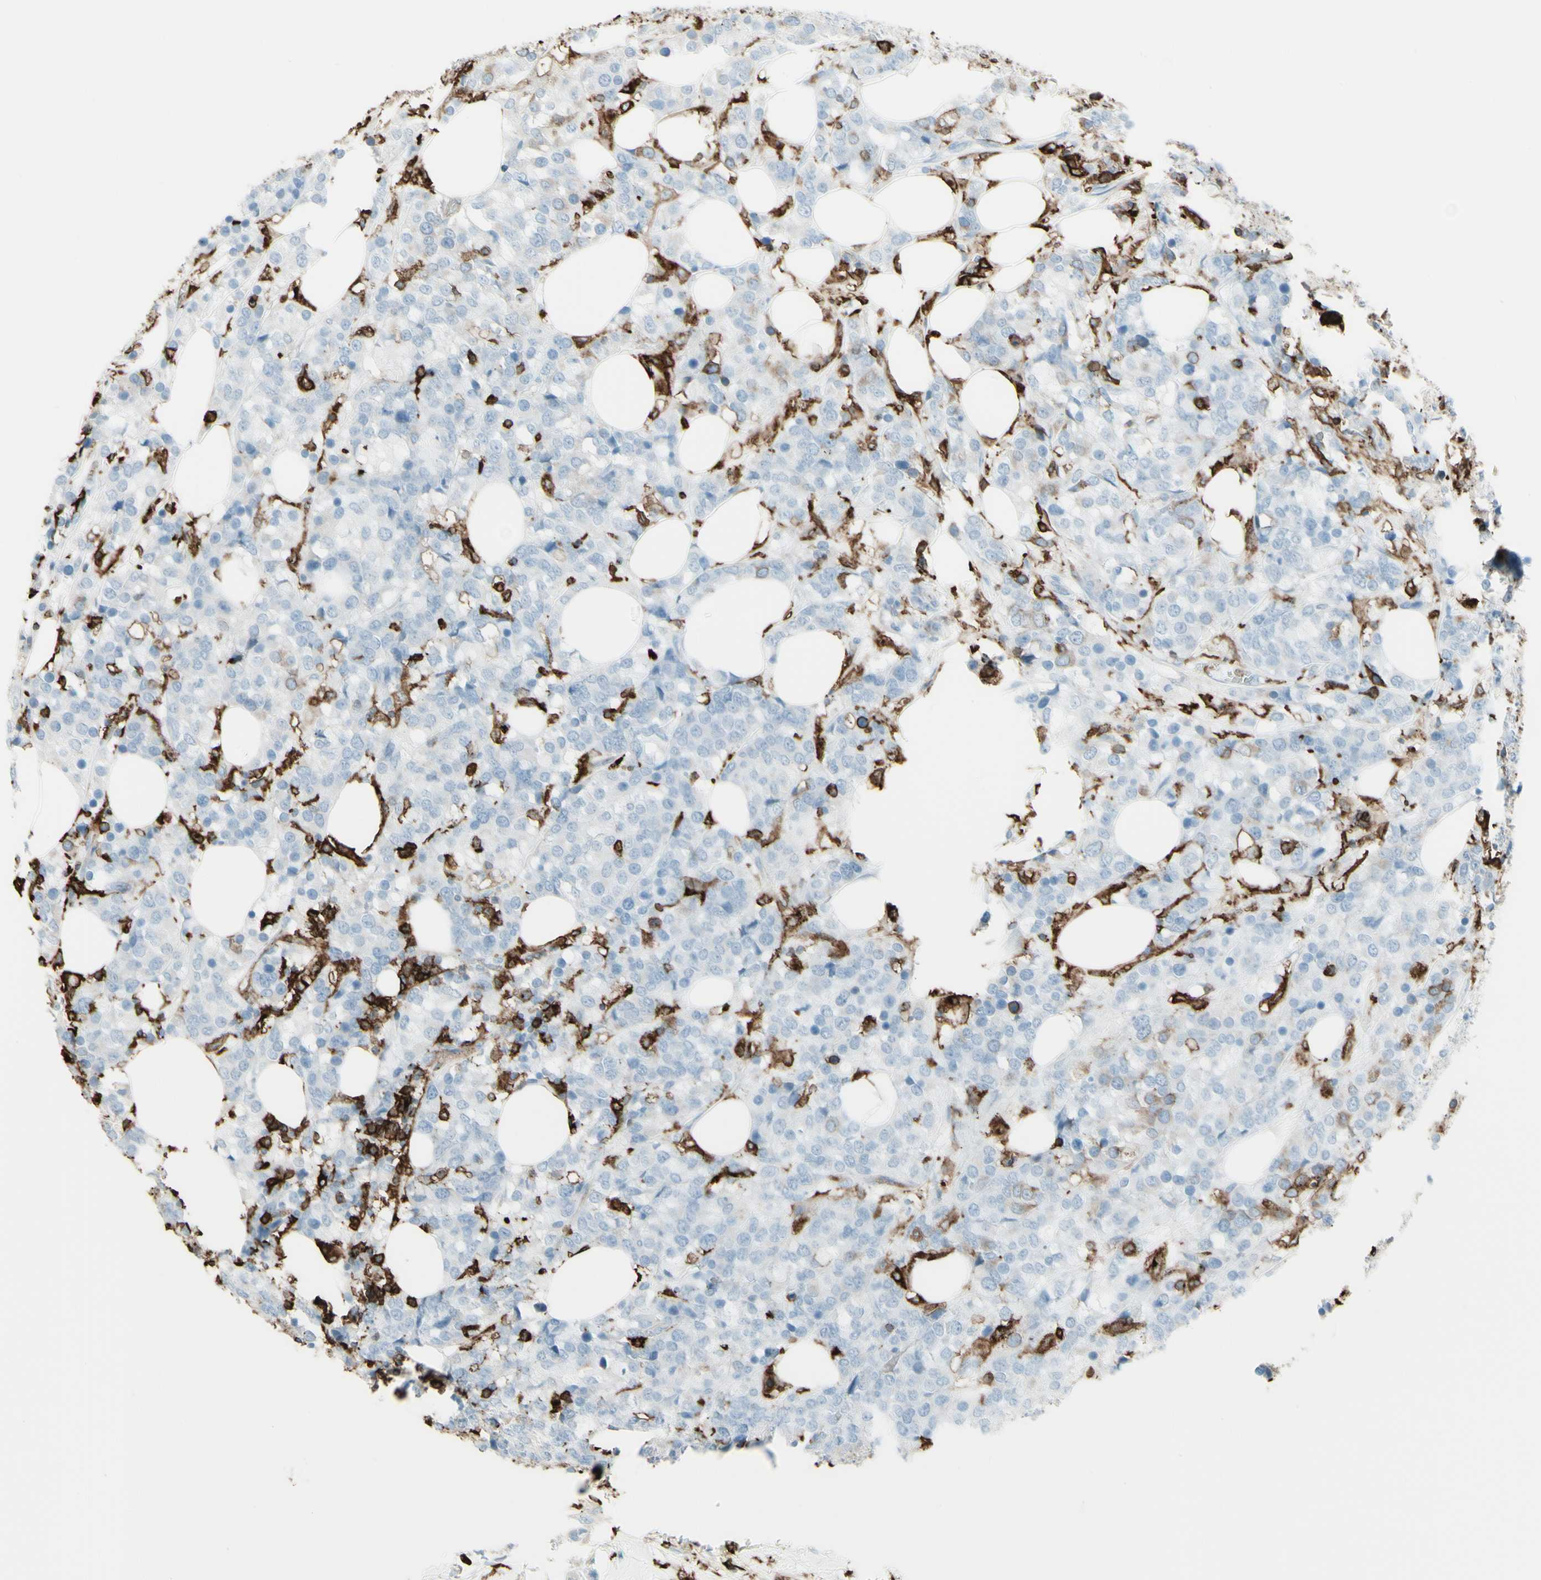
{"staining": {"intensity": "negative", "quantity": "none", "location": "none"}, "tissue": "breast cancer", "cell_type": "Tumor cells", "image_type": "cancer", "snomed": [{"axis": "morphology", "description": "Lobular carcinoma"}, {"axis": "topography", "description": "Breast"}], "caption": "Photomicrograph shows no significant protein positivity in tumor cells of breast cancer (lobular carcinoma). (Brightfield microscopy of DAB immunohistochemistry at high magnification).", "gene": "HLA-DPB1", "patient": {"sex": "female", "age": 59}}